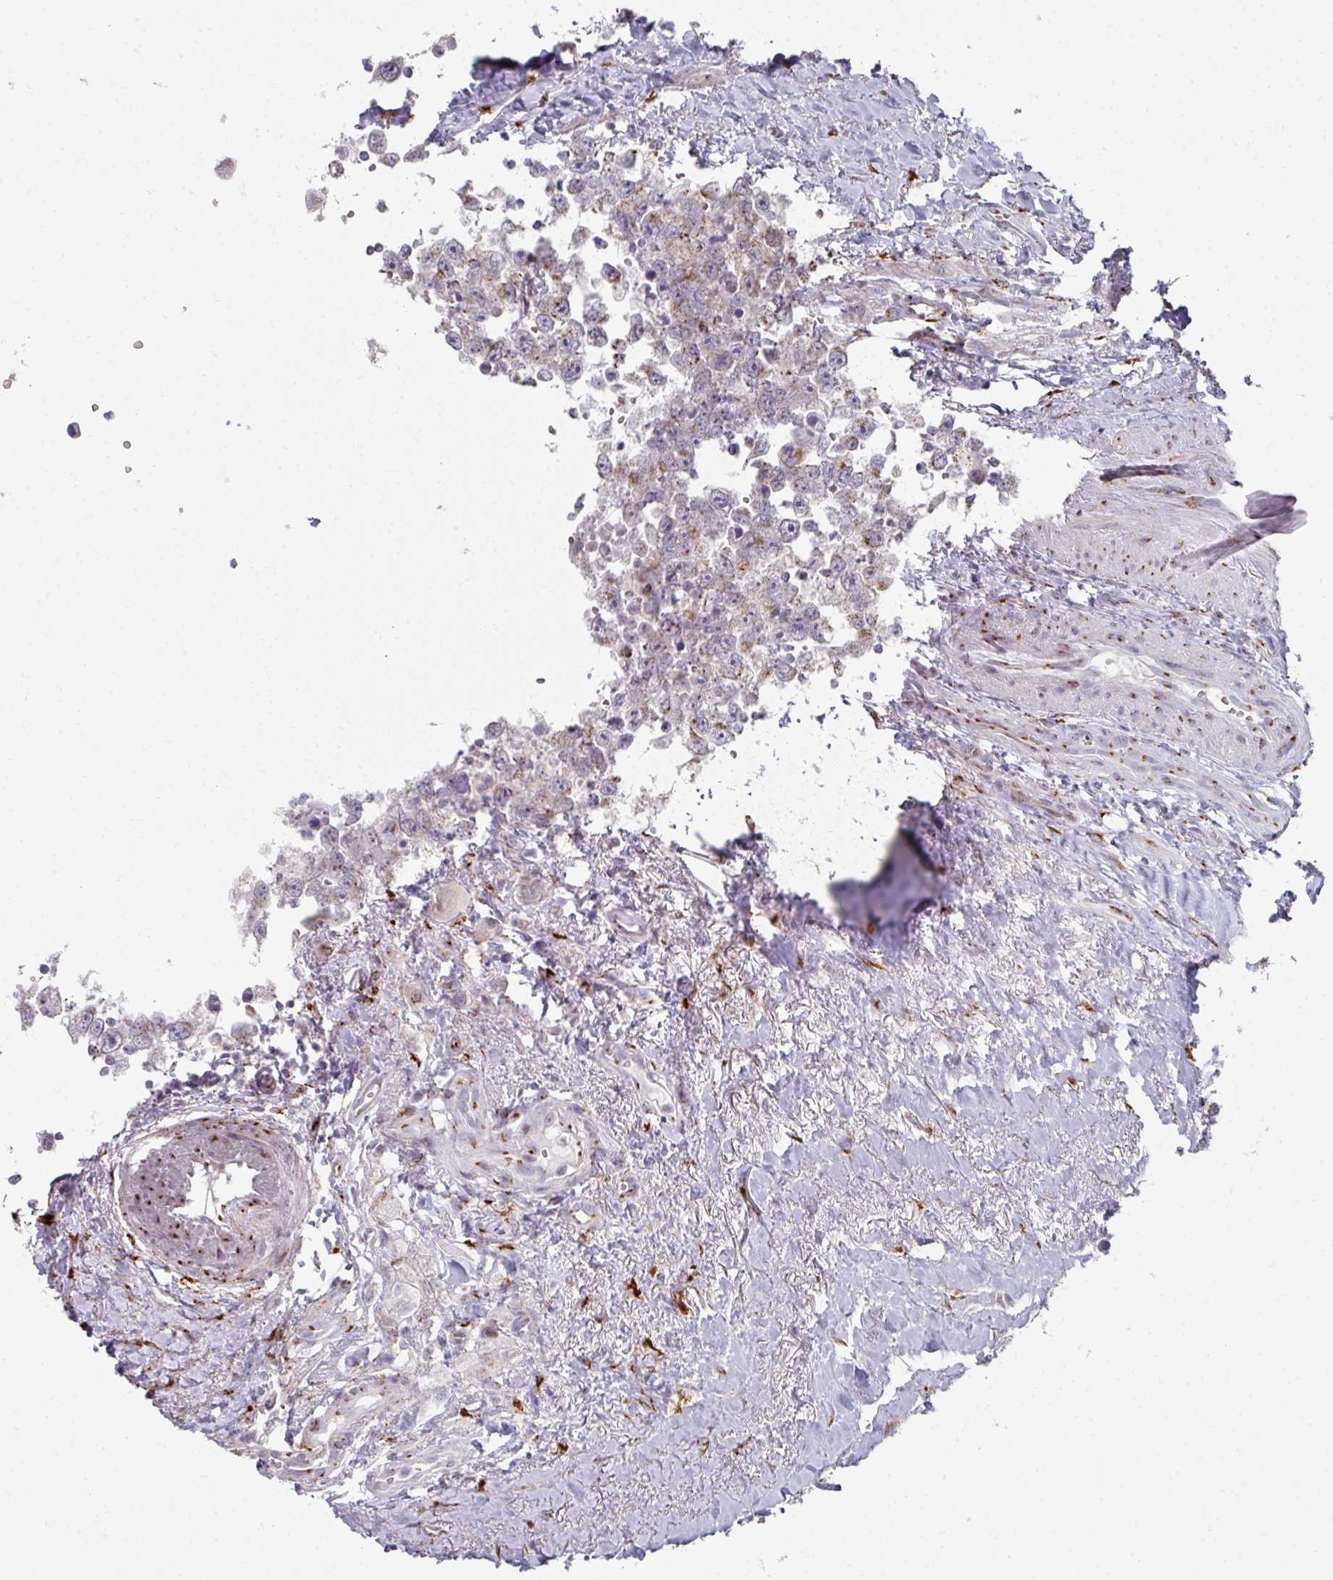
{"staining": {"intensity": "moderate", "quantity": "<25%", "location": "cytoplasmic/membranous"}, "tissue": "testis cancer", "cell_type": "Tumor cells", "image_type": "cancer", "snomed": [{"axis": "morphology", "description": "Carcinoma, Embryonal, NOS"}, {"axis": "topography", "description": "Testis"}], "caption": "IHC (DAB) staining of testis cancer exhibits moderate cytoplasmic/membranous protein expression in approximately <25% of tumor cells.", "gene": "CCDC85B", "patient": {"sex": "male", "age": 83}}